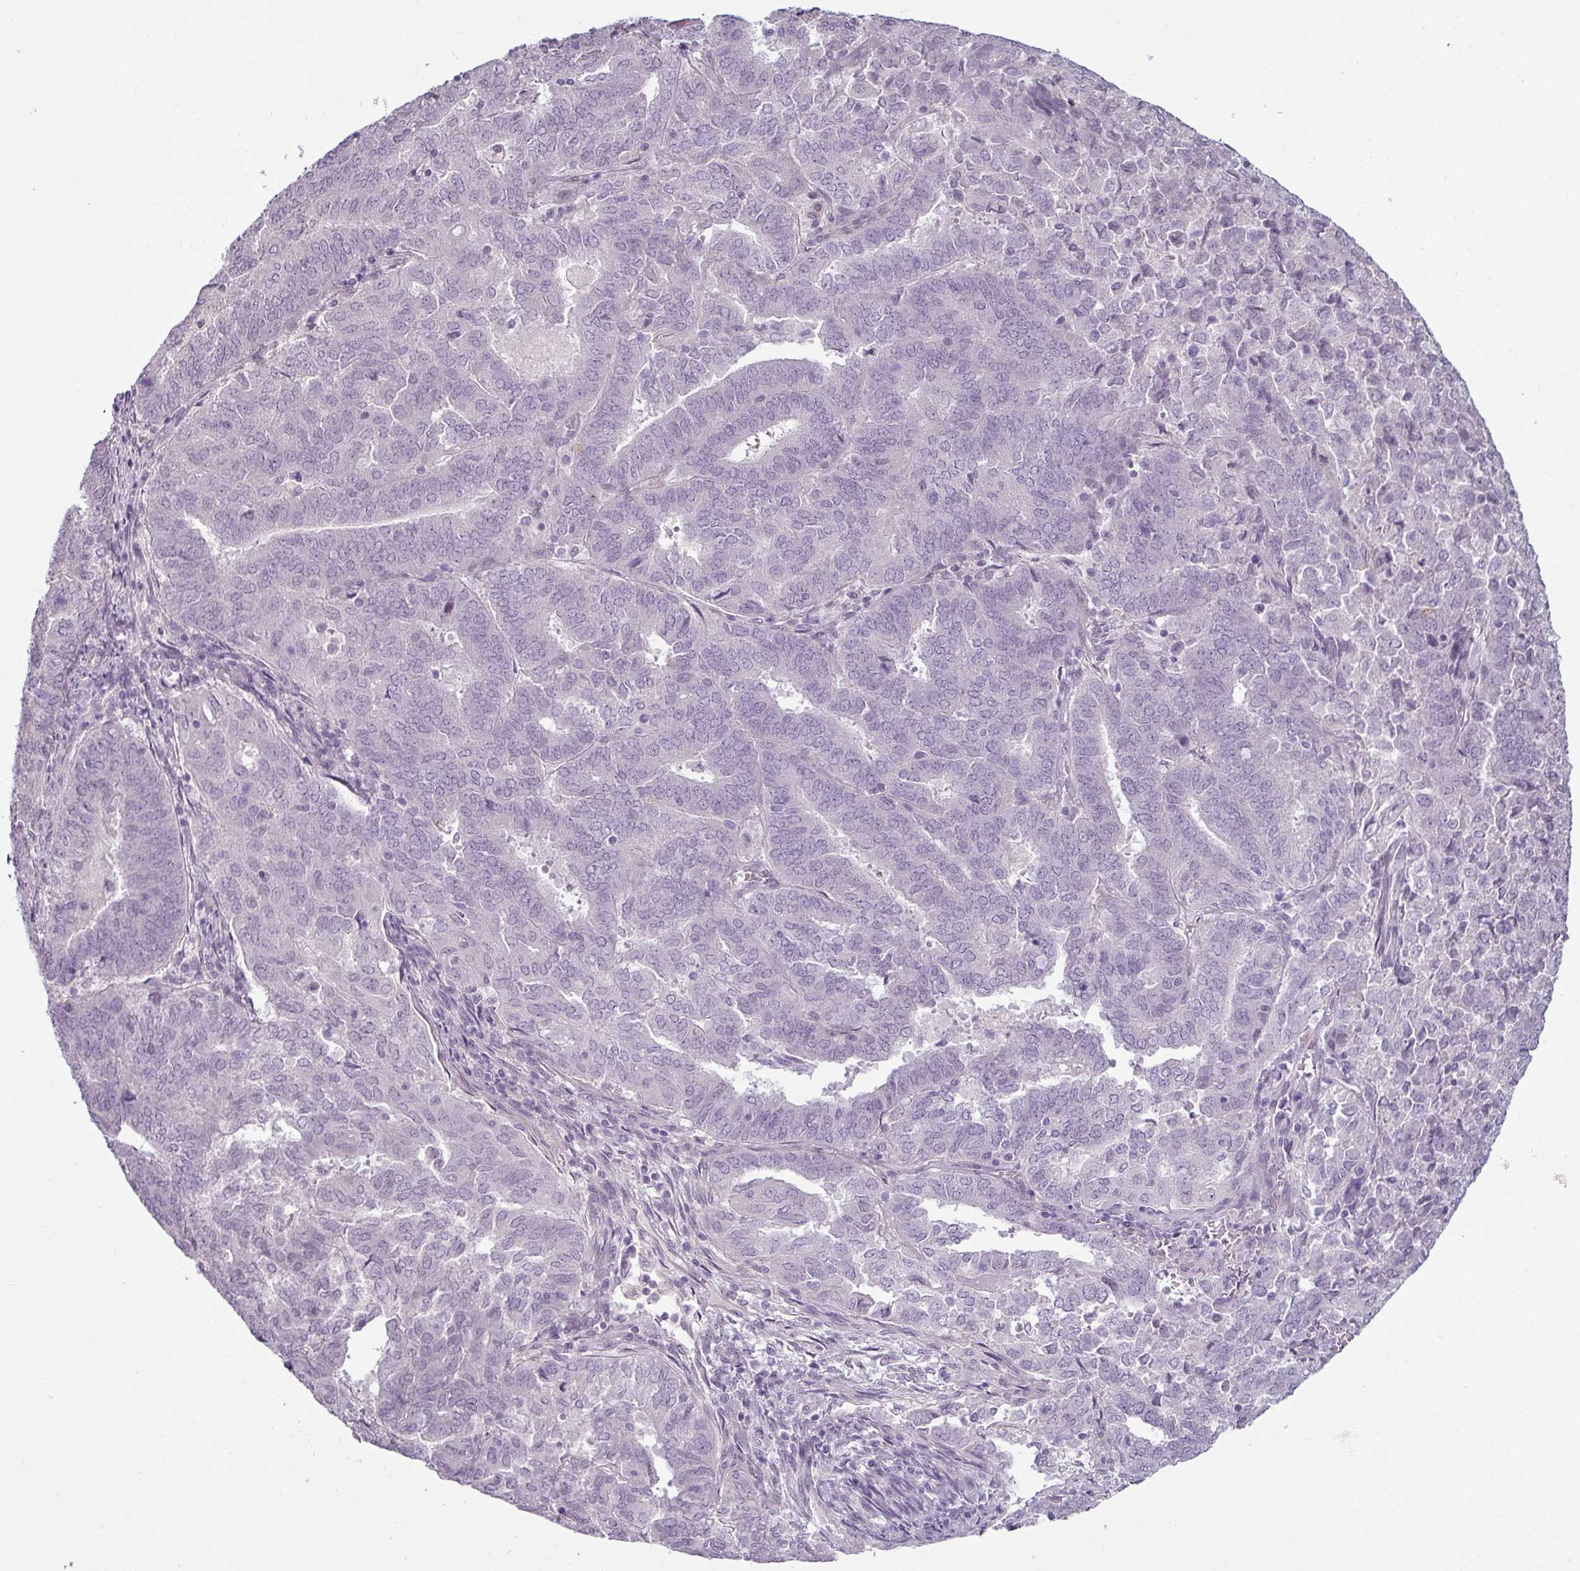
{"staining": {"intensity": "negative", "quantity": "none", "location": "none"}, "tissue": "endometrial cancer", "cell_type": "Tumor cells", "image_type": "cancer", "snomed": [{"axis": "morphology", "description": "Adenocarcinoma, NOS"}, {"axis": "topography", "description": "Endometrium"}], "caption": "An immunohistochemistry (IHC) image of endometrial adenocarcinoma is shown. There is no staining in tumor cells of endometrial adenocarcinoma.", "gene": "UVSSA", "patient": {"sex": "female", "age": 72}}